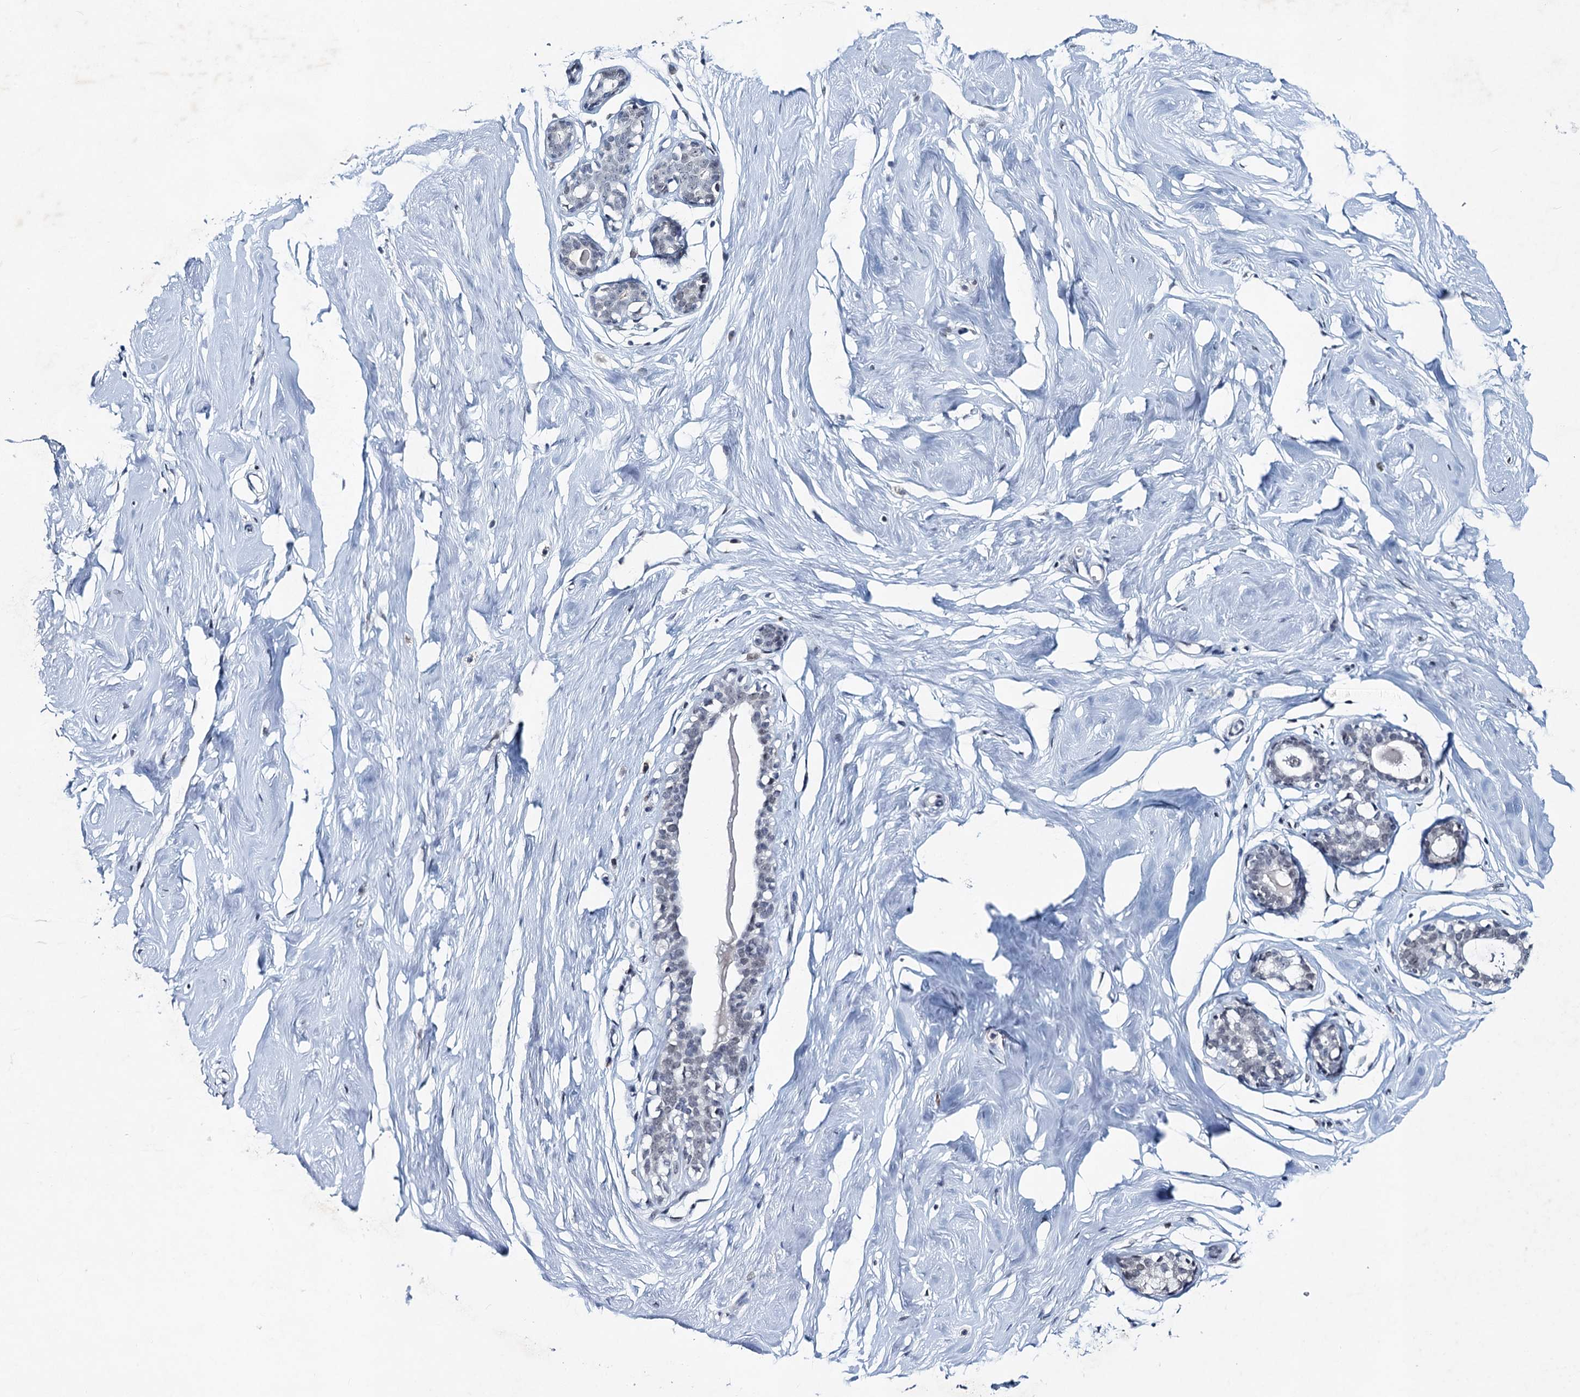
{"staining": {"intensity": "negative", "quantity": "none", "location": "none"}, "tissue": "breast", "cell_type": "Adipocytes", "image_type": "normal", "snomed": [{"axis": "morphology", "description": "Normal tissue, NOS"}, {"axis": "morphology", "description": "Adenoma, NOS"}, {"axis": "topography", "description": "Breast"}], "caption": "Protein analysis of benign breast shows no significant expression in adipocytes.", "gene": "ENSG00000230707", "patient": {"sex": "female", "age": 23}}